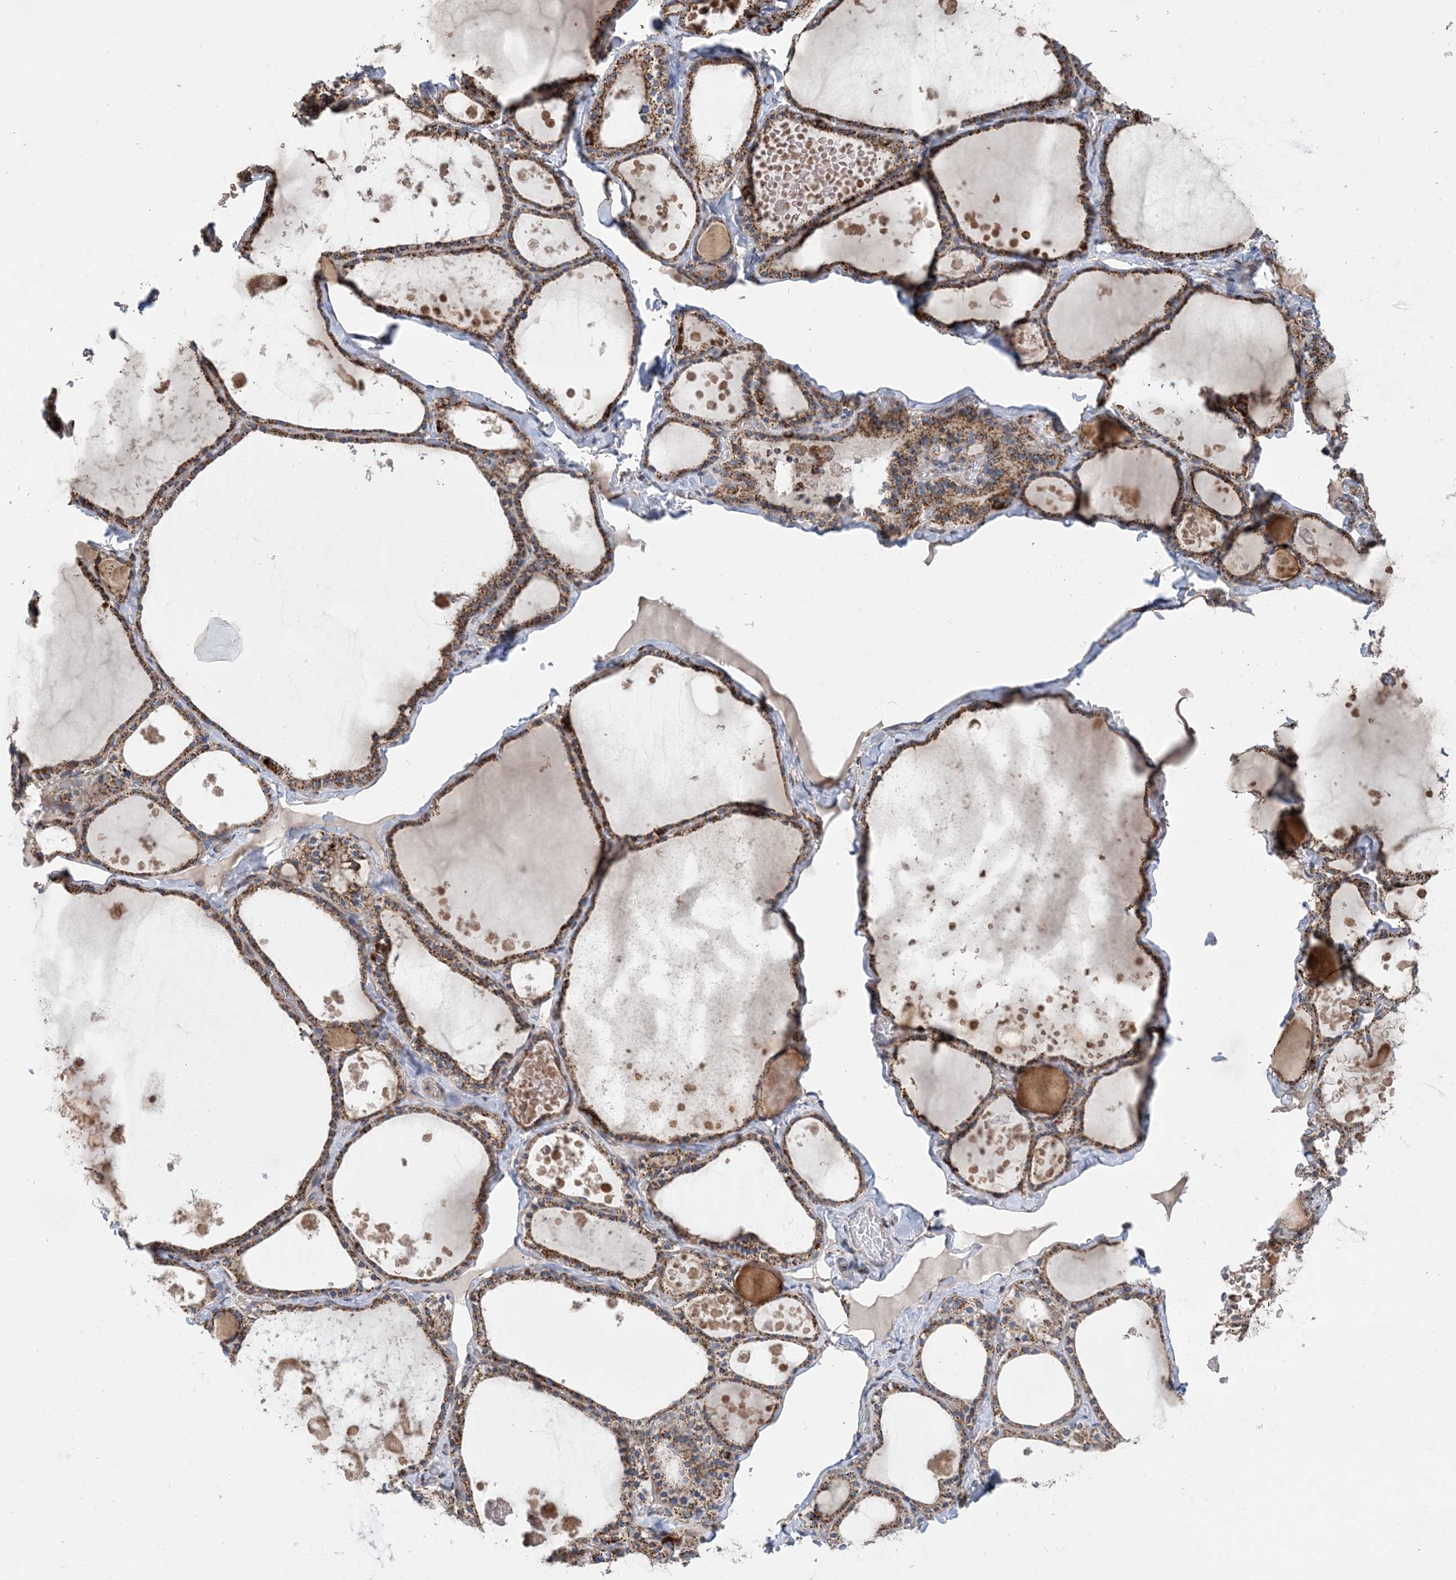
{"staining": {"intensity": "strong", "quantity": ">75%", "location": "cytoplasmic/membranous"}, "tissue": "thyroid gland", "cell_type": "Glandular cells", "image_type": "normal", "snomed": [{"axis": "morphology", "description": "Normal tissue, NOS"}, {"axis": "topography", "description": "Thyroid gland"}], "caption": "Approximately >75% of glandular cells in unremarkable thyroid gland show strong cytoplasmic/membranous protein staining as visualized by brown immunohistochemical staining.", "gene": "PCDHGA1", "patient": {"sex": "male", "age": 56}}